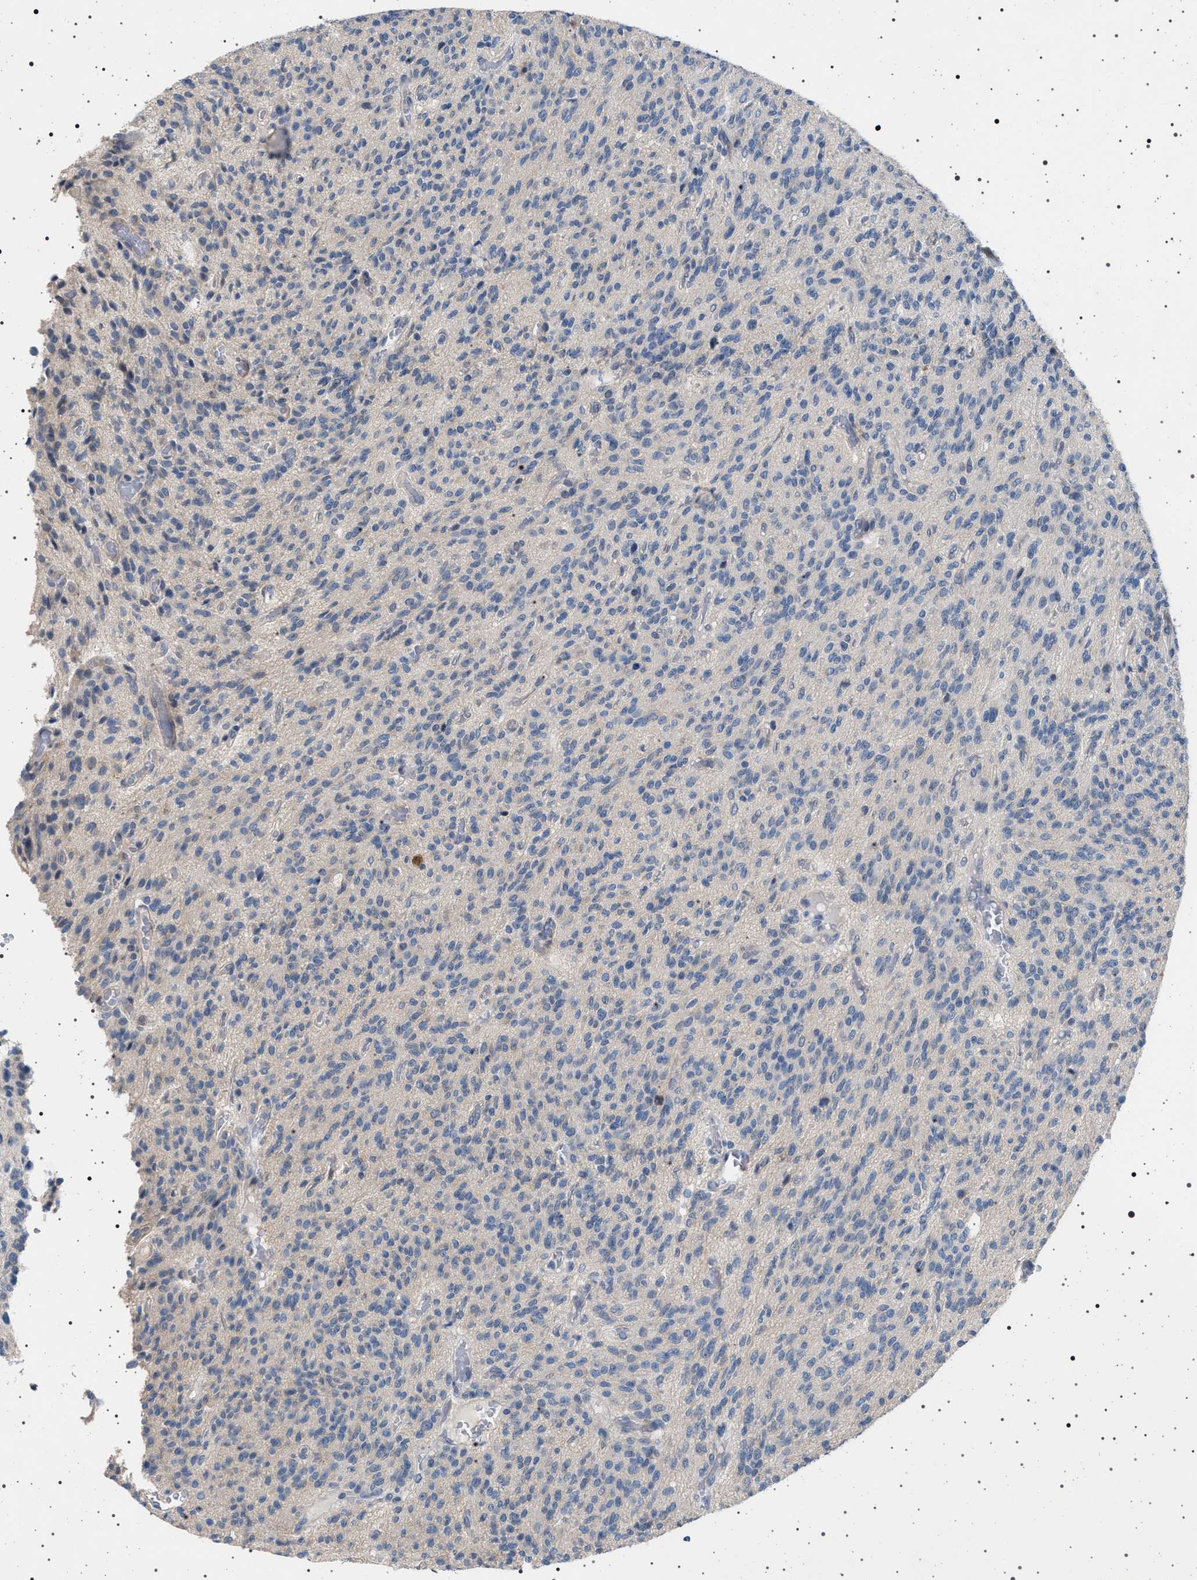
{"staining": {"intensity": "negative", "quantity": "none", "location": "none"}, "tissue": "glioma", "cell_type": "Tumor cells", "image_type": "cancer", "snomed": [{"axis": "morphology", "description": "Glioma, malignant, High grade"}, {"axis": "topography", "description": "Brain"}], "caption": "Human malignant high-grade glioma stained for a protein using IHC exhibits no positivity in tumor cells.", "gene": "NAT9", "patient": {"sex": "male", "age": 34}}